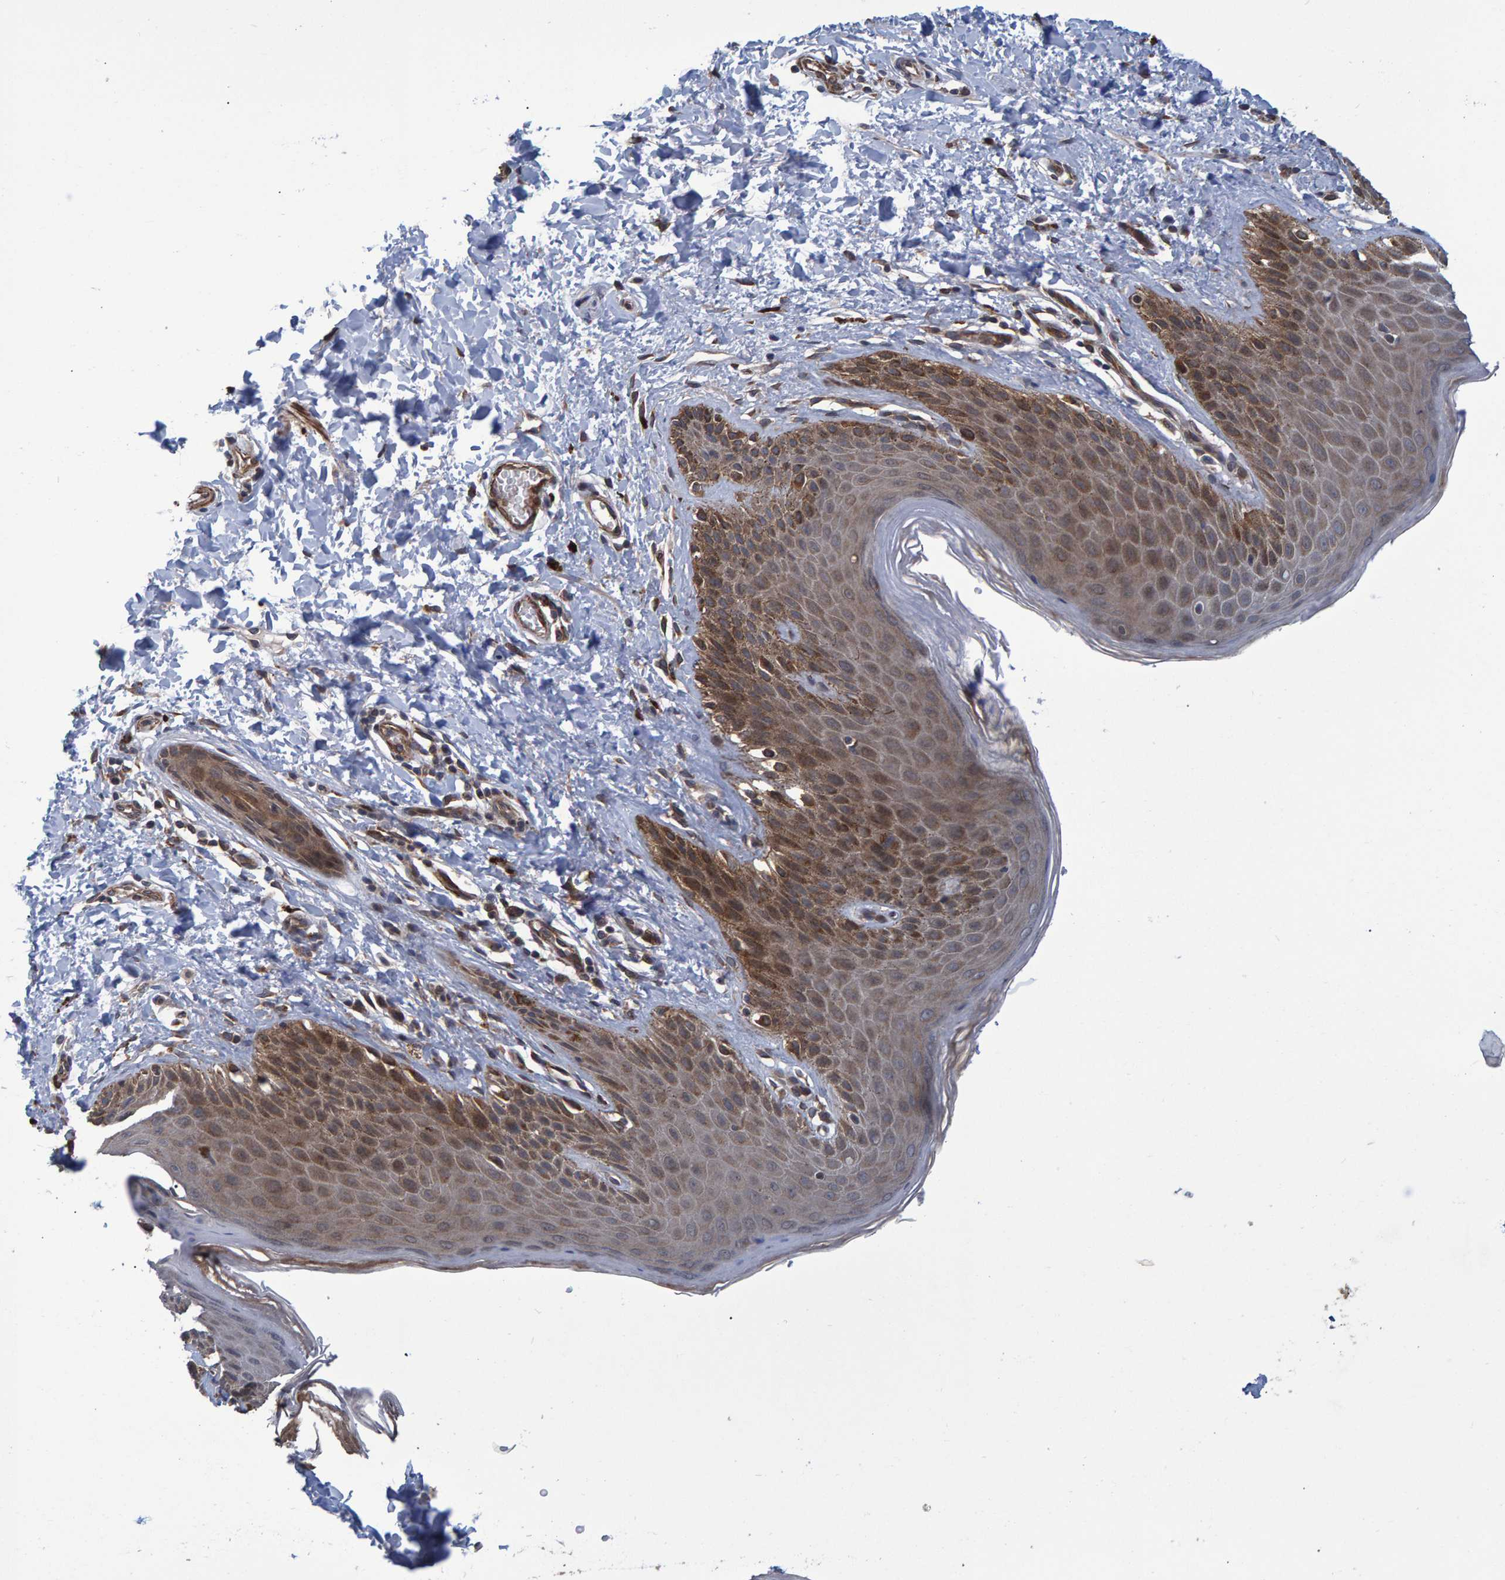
{"staining": {"intensity": "moderate", "quantity": "<25%", "location": "cytoplasmic/membranous"}, "tissue": "skin", "cell_type": "Epidermal cells", "image_type": "normal", "snomed": [{"axis": "morphology", "description": "Normal tissue, NOS"}, {"axis": "topography", "description": "Anal"}, {"axis": "topography", "description": "Peripheral nerve tissue"}], "caption": "Protein expression analysis of unremarkable skin displays moderate cytoplasmic/membranous positivity in approximately <25% of epidermal cells. (Stains: DAB in brown, nuclei in blue, Microscopy: brightfield microscopy at high magnification).", "gene": "ATP6V1H", "patient": {"sex": "male", "age": 44}}